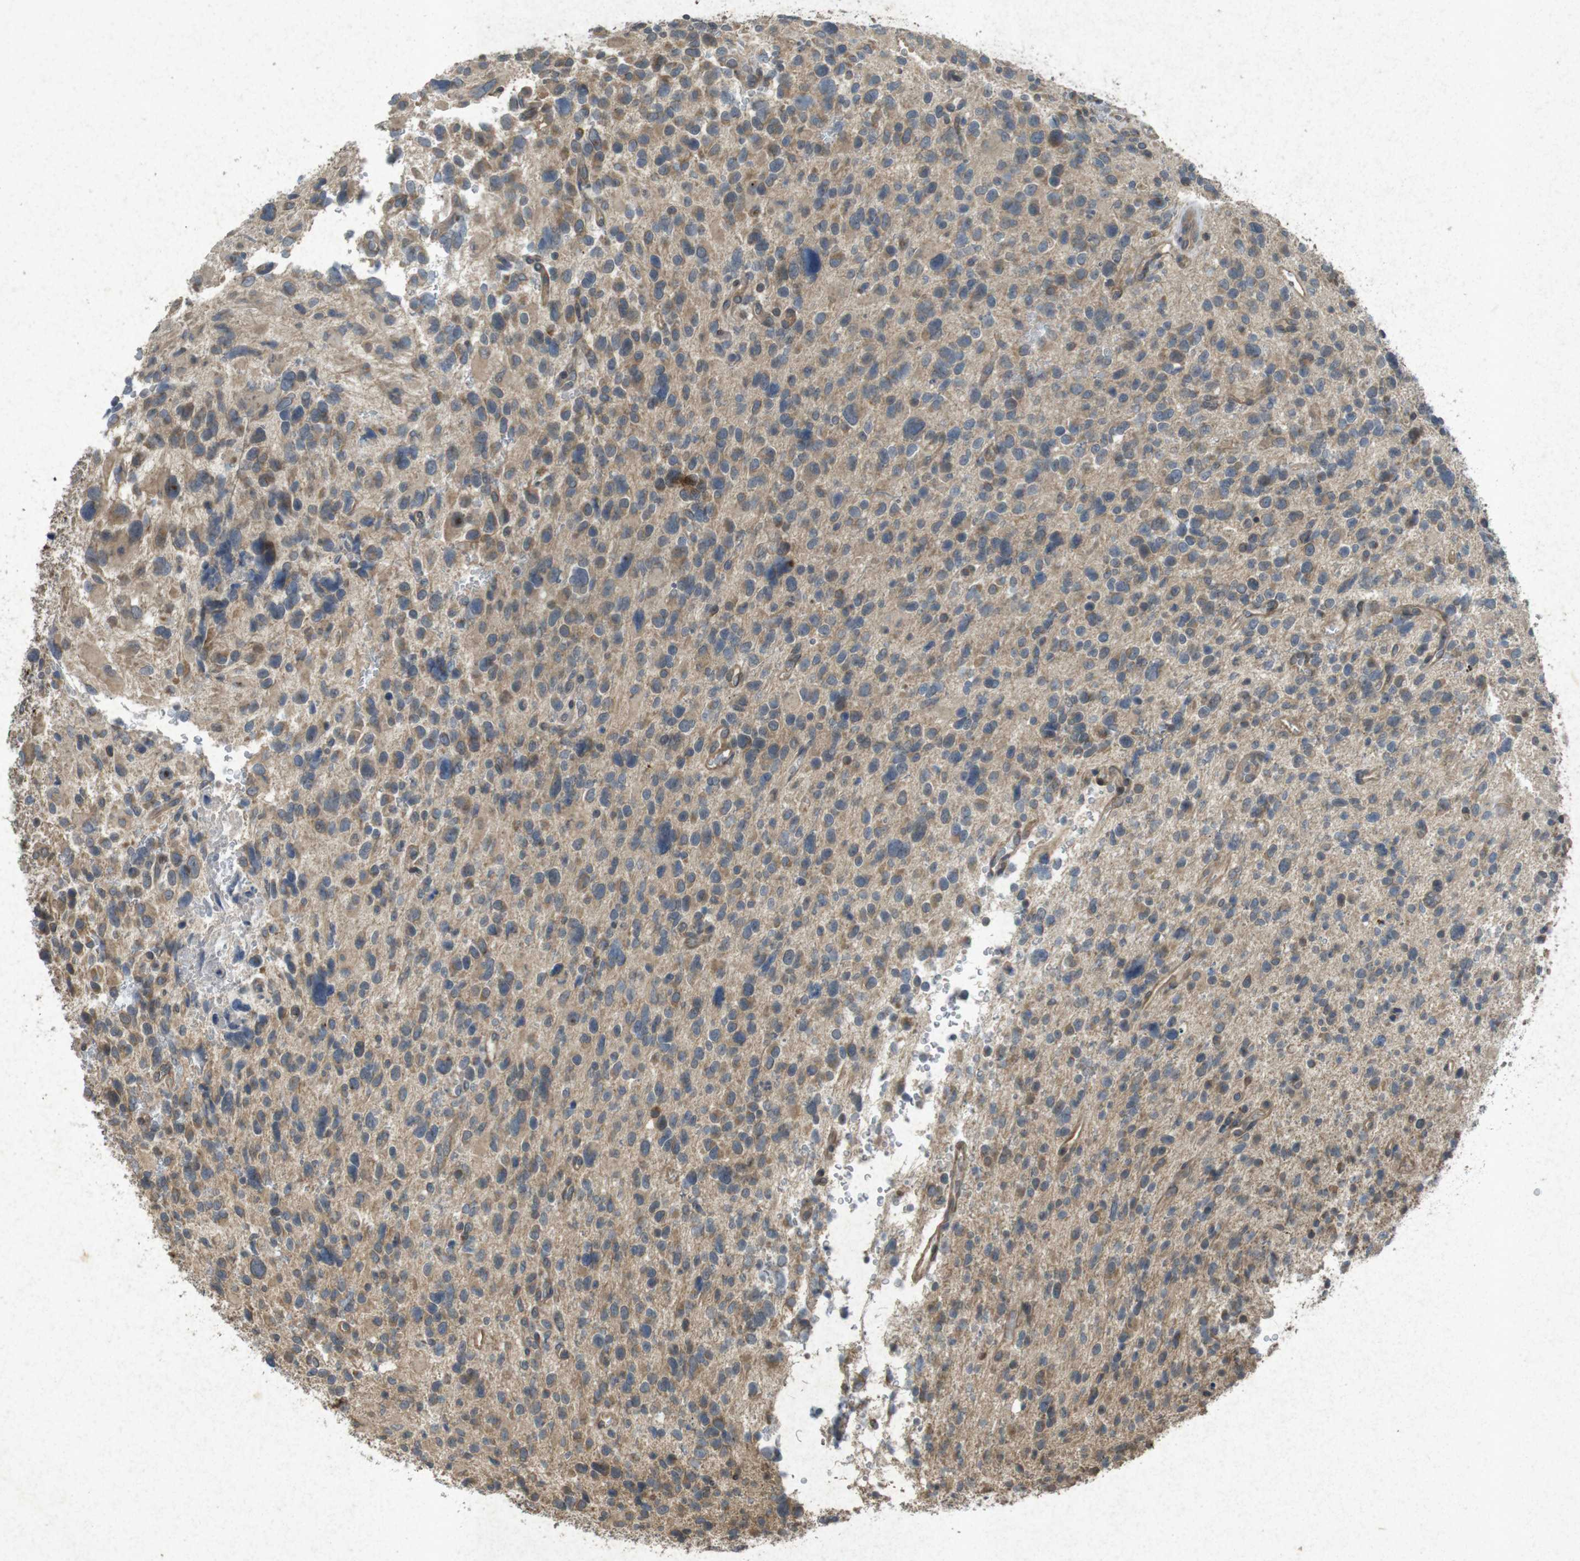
{"staining": {"intensity": "weak", "quantity": ">75%", "location": "cytoplasmic/membranous"}, "tissue": "glioma", "cell_type": "Tumor cells", "image_type": "cancer", "snomed": [{"axis": "morphology", "description": "Glioma, malignant, High grade"}, {"axis": "topography", "description": "Brain"}], "caption": "Immunohistochemical staining of malignant glioma (high-grade) shows weak cytoplasmic/membranous protein expression in about >75% of tumor cells.", "gene": "FLCN", "patient": {"sex": "male", "age": 48}}